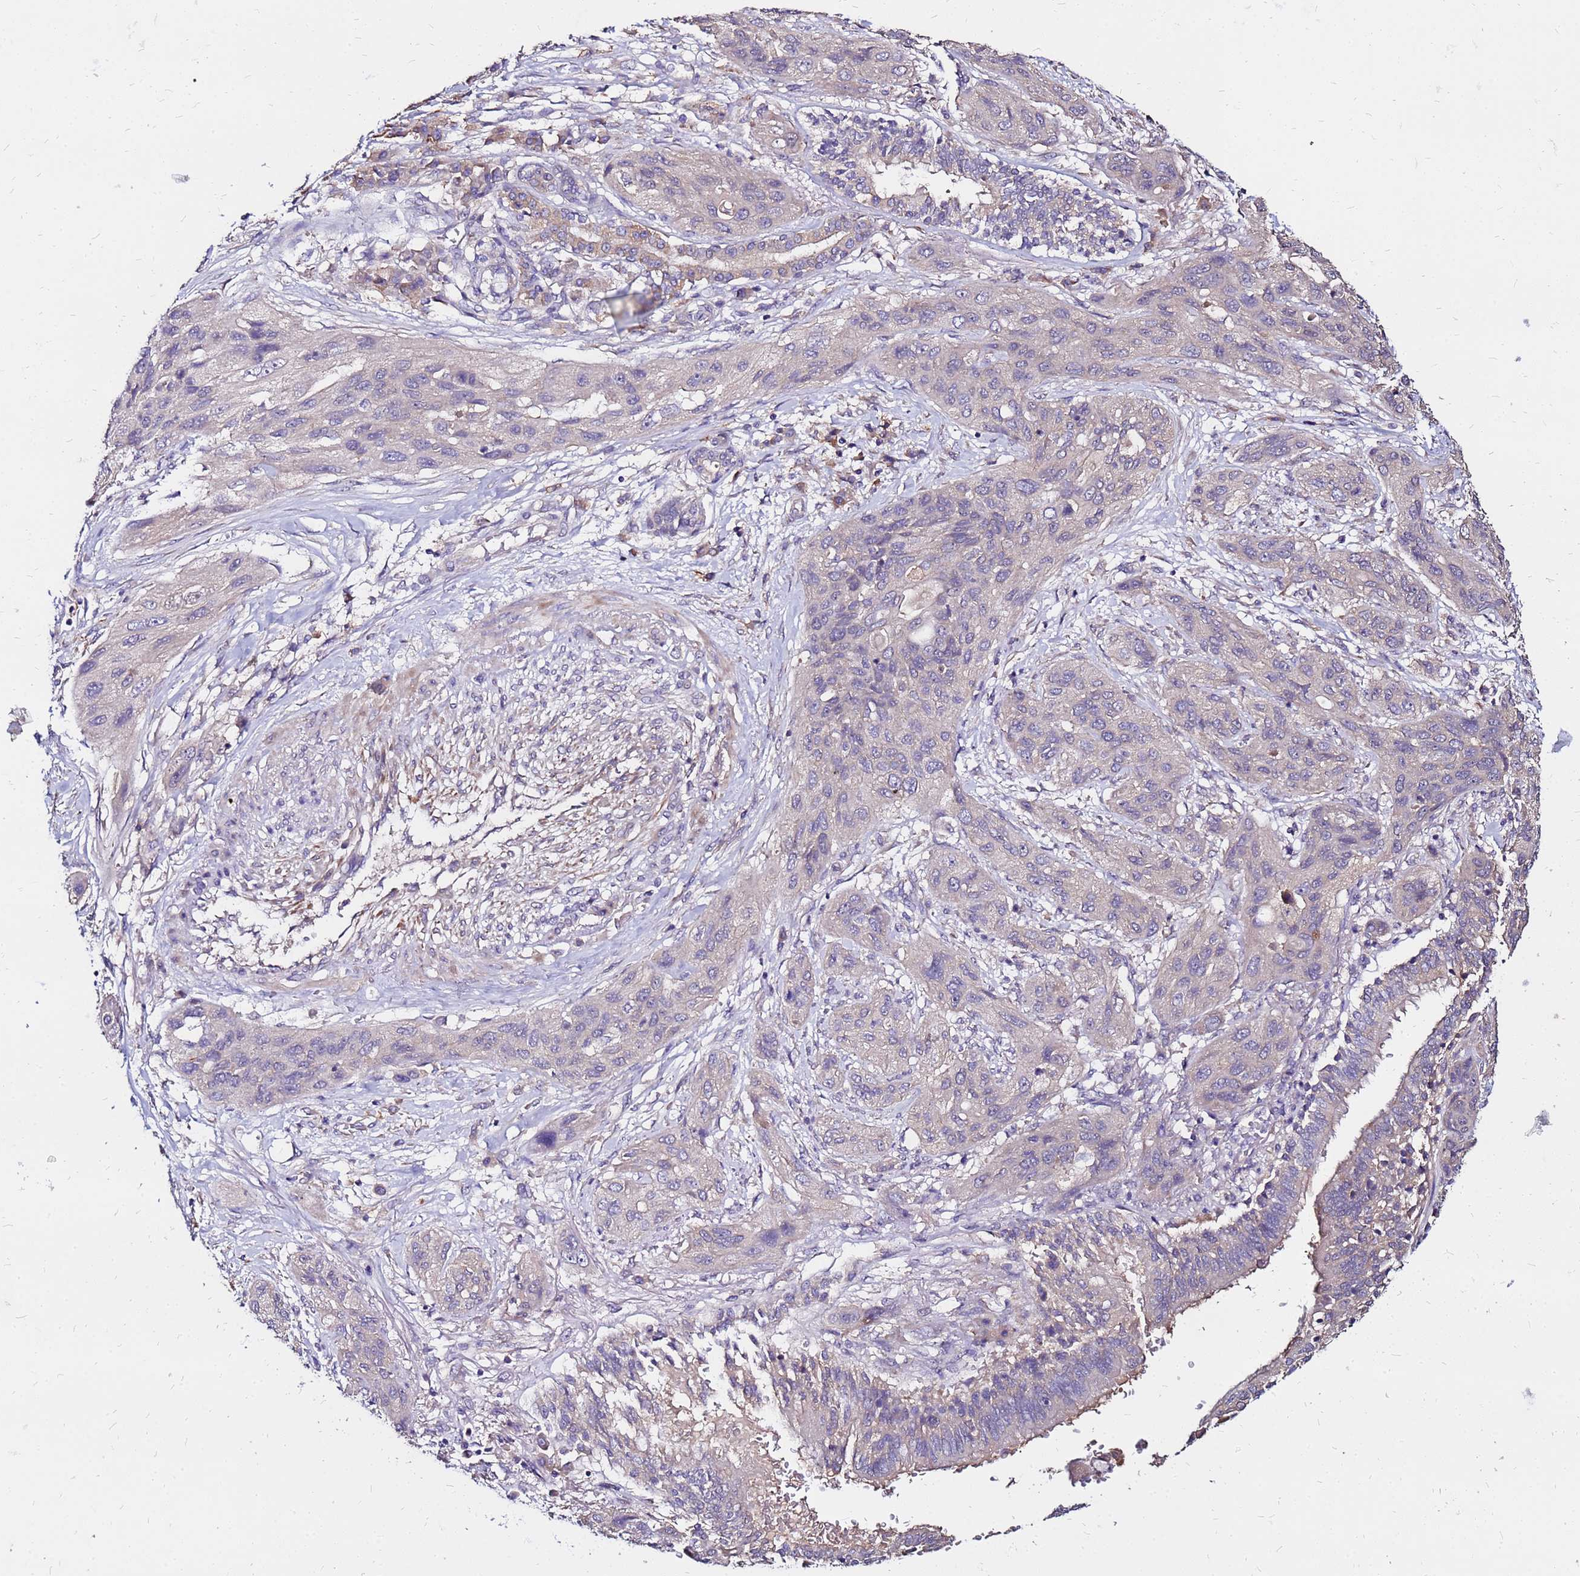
{"staining": {"intensity": "negative", "quantity": "none", "location": "none"}, "tissue": "lung cancer", "cell_type": "Tumor cells", "image_type": "cancer", "snomed": [{"axis": "morphology", "description": "Squamous cell carcinoma, NOS"}, {"axis": "topography", "description": "Lung"}], "caption": "Lung squamous cell carcinoma was stained to show a protein in brown. There is no significant expression in tumor cells.", "gene": "ARHGEF5", "patient": {"sex": "female", "age": 70}}